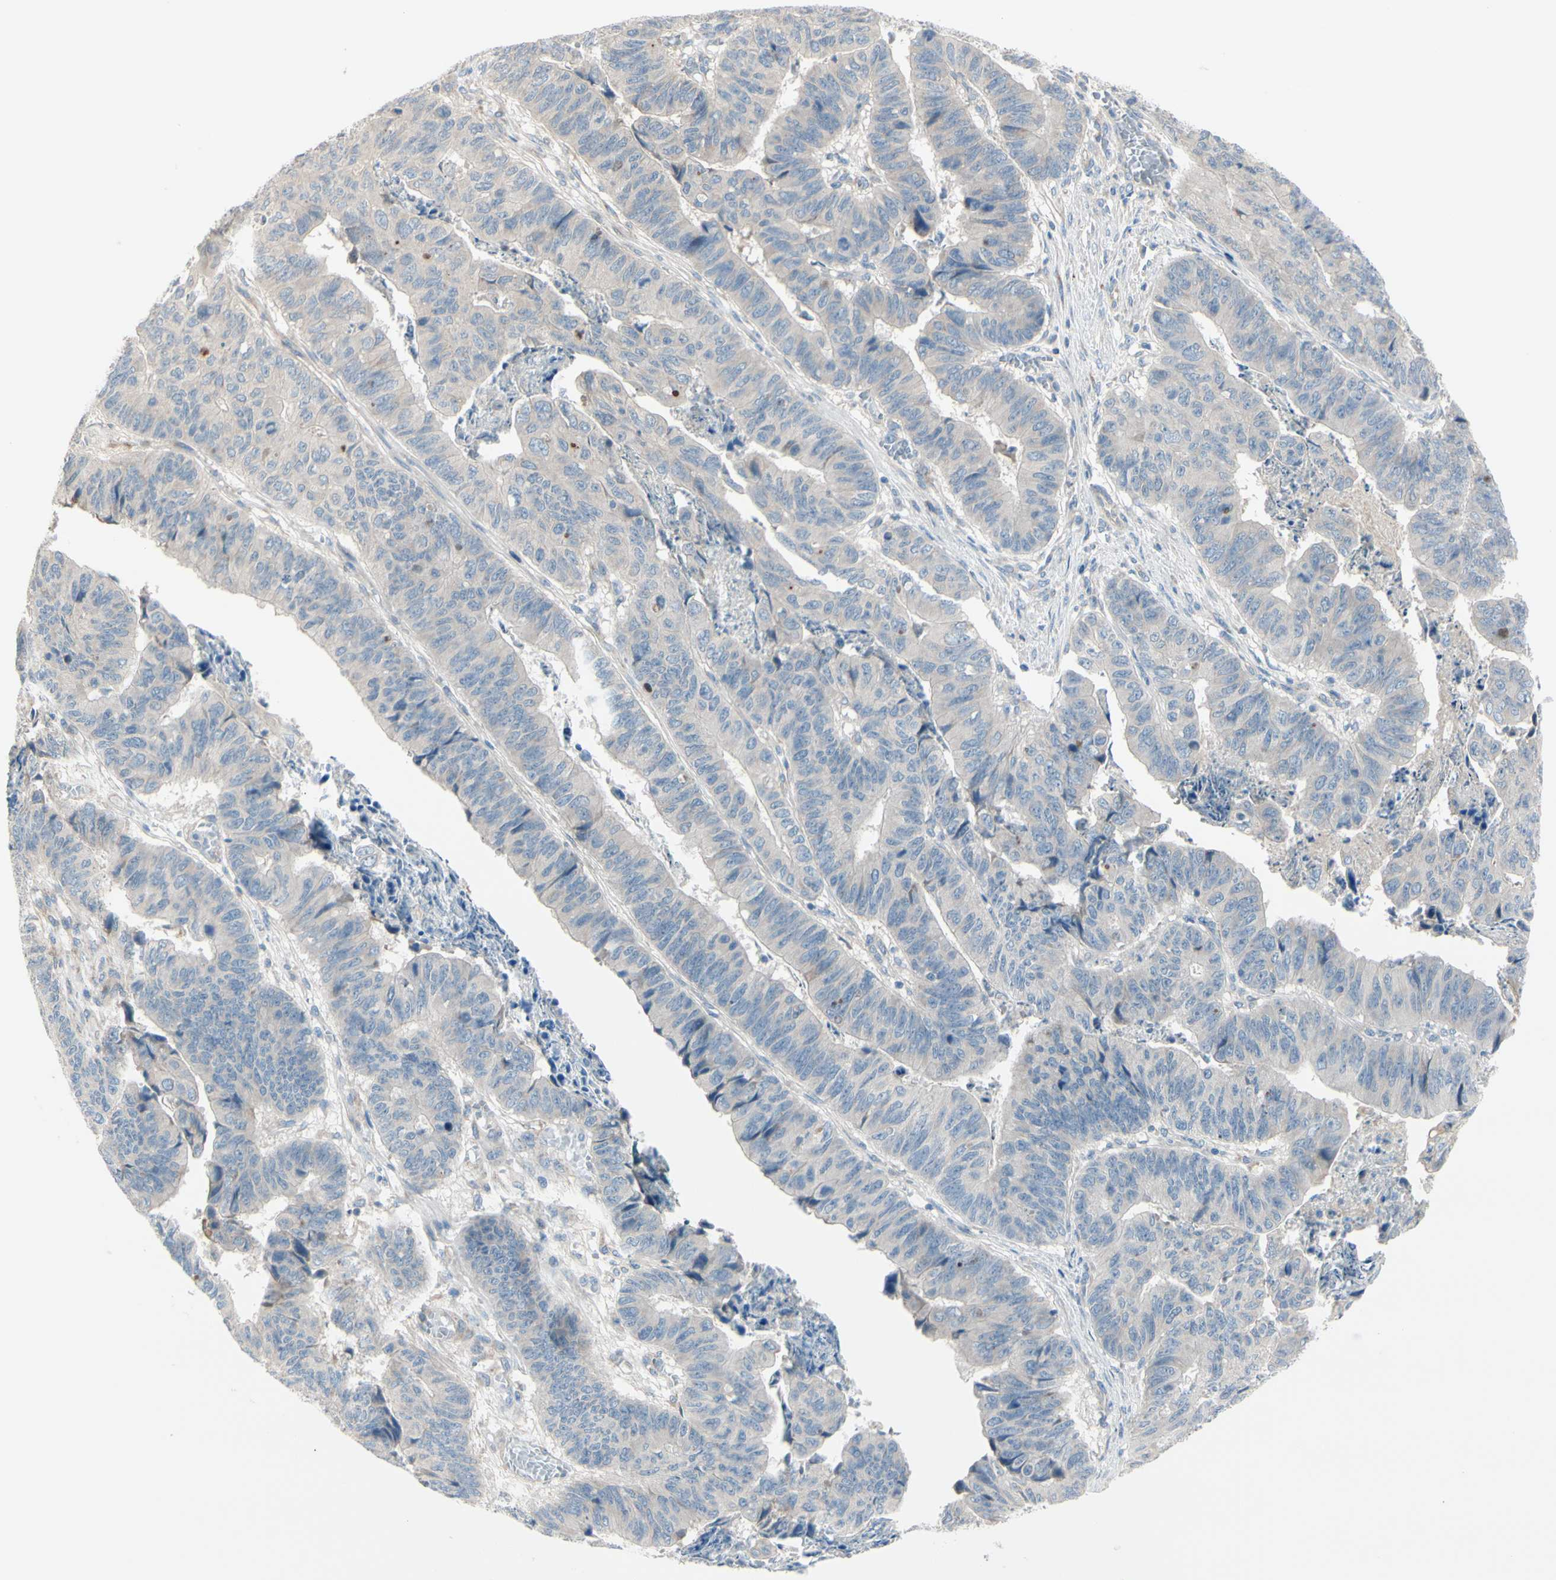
{"staining": {"intensity": "weak", "quantity": ">75%", "location": "cytoplasmic/membranous"}, "tissue": "stomach cancer", "cell_type": "Tumor cells", "image_type": "cancer", "snomed": [{"axis": "morphology", "description": "Adenocarcinoma, NOS"}, {"axis": "topography", "description": "Stomach, lower"}], "caption": "Human adenocarcinoma (stomach) stained for a protein (brown) demonstrates weak cytoplasmic/membranous positive expression in approximately >75% of tumor cells.", "gene": "EPHA3", "patient": {"sex": "male", "age": 77}}